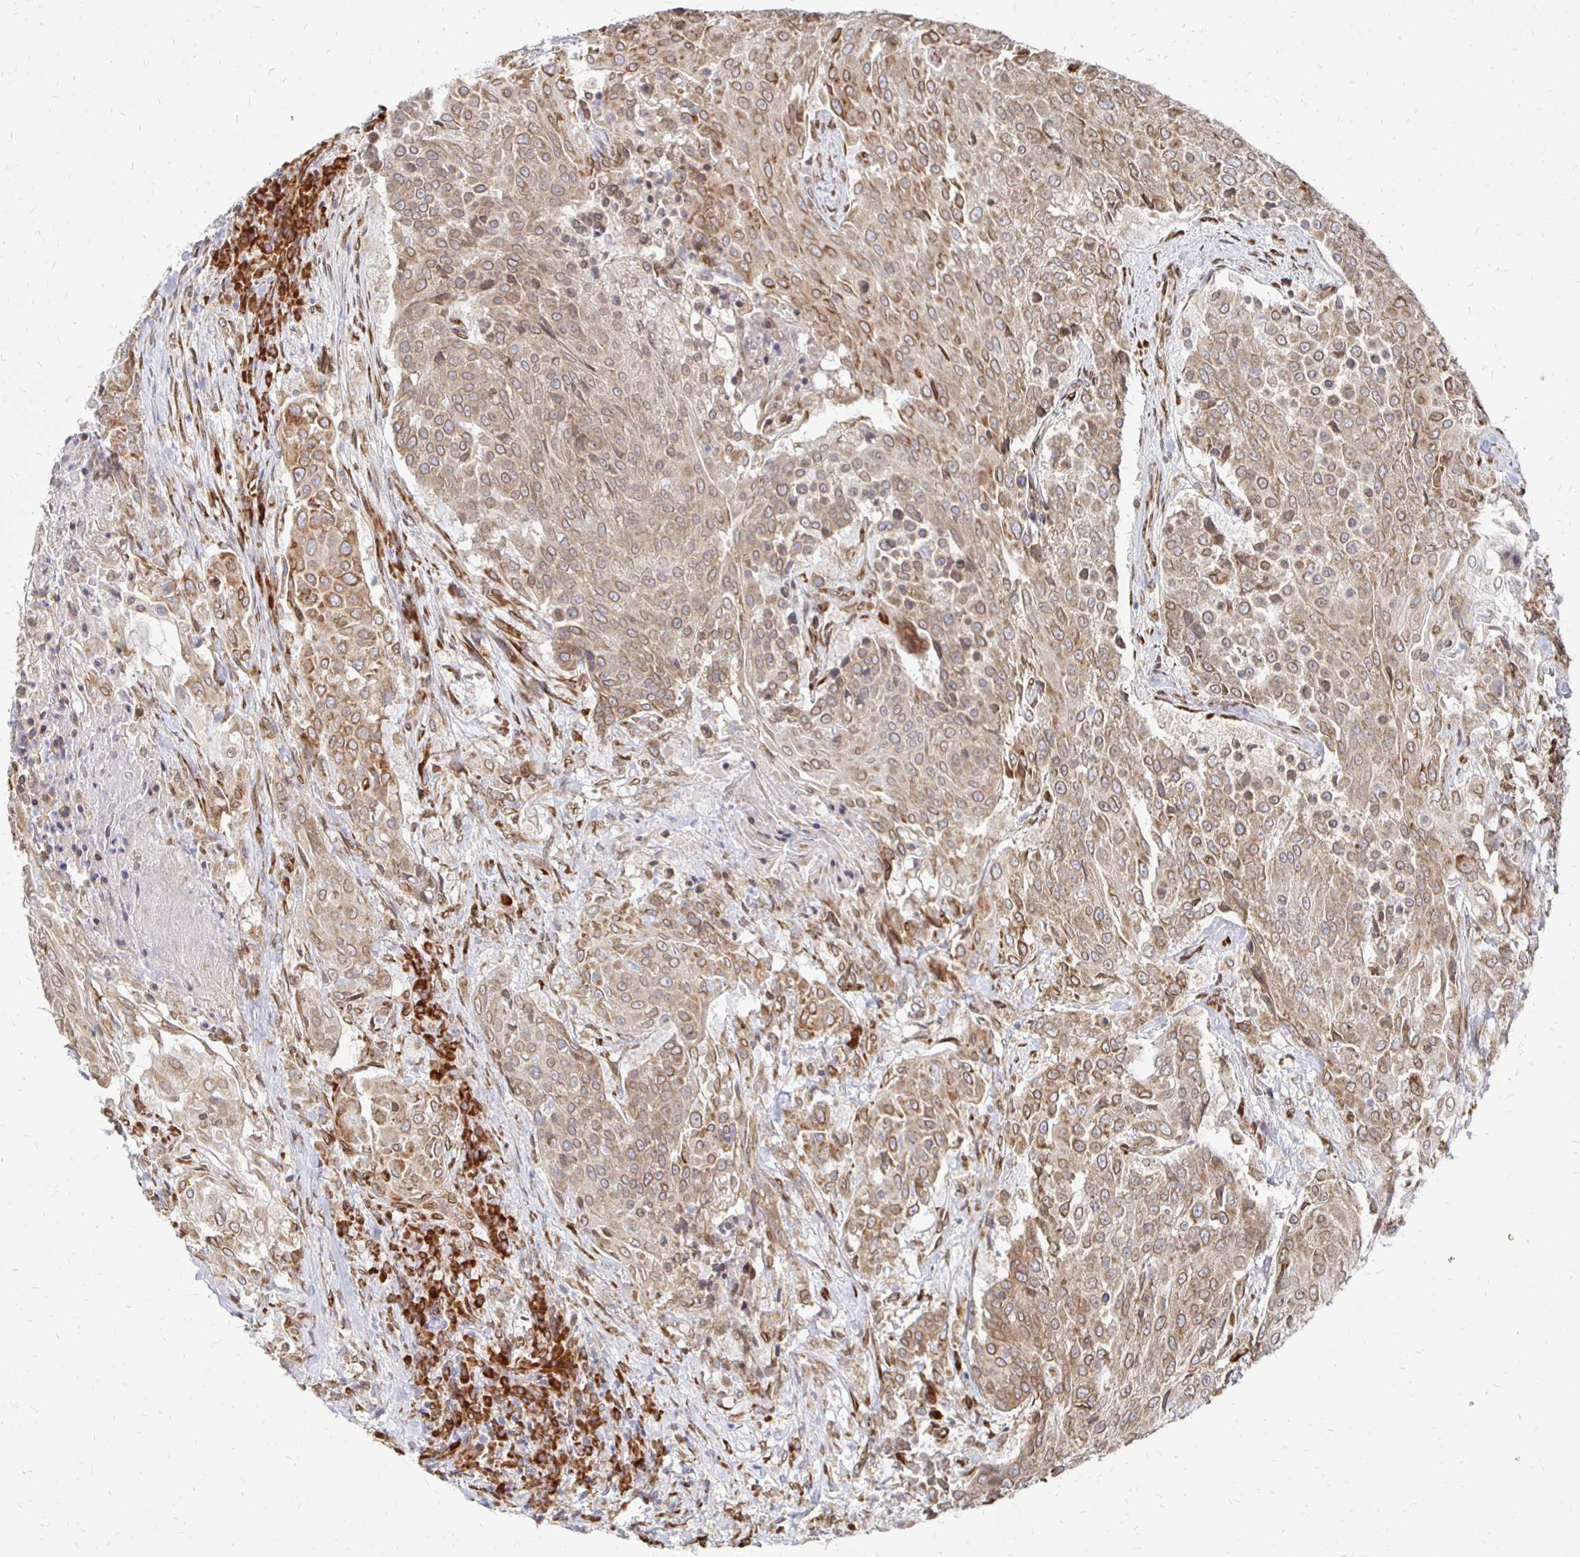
{"staining": {"intensity": "moderate", "quantity": ">75%", "location": "cytoplasmic/membranous,nuclear"}, "tissue": "urothelial cancer", "cell_type": "Tumor cells", "image_type": "cancer", "snomed": [{"axis": "morphology", "description": "Urothelial carcinoma, High grade"}, {"axis": "topography", "description": "Urinary bladder"}], "caption": "A medium amount of moderate cytoplasmic/membranous and nuclear expression is appreciated in about >75% of tumor cells in urothelial carcinoma (high-grade) tissue. The protein is shown in brown color, while the nuclei are stained blue.", "gene": "PELI3", "patient": {"sex": "female", "age": 63}}